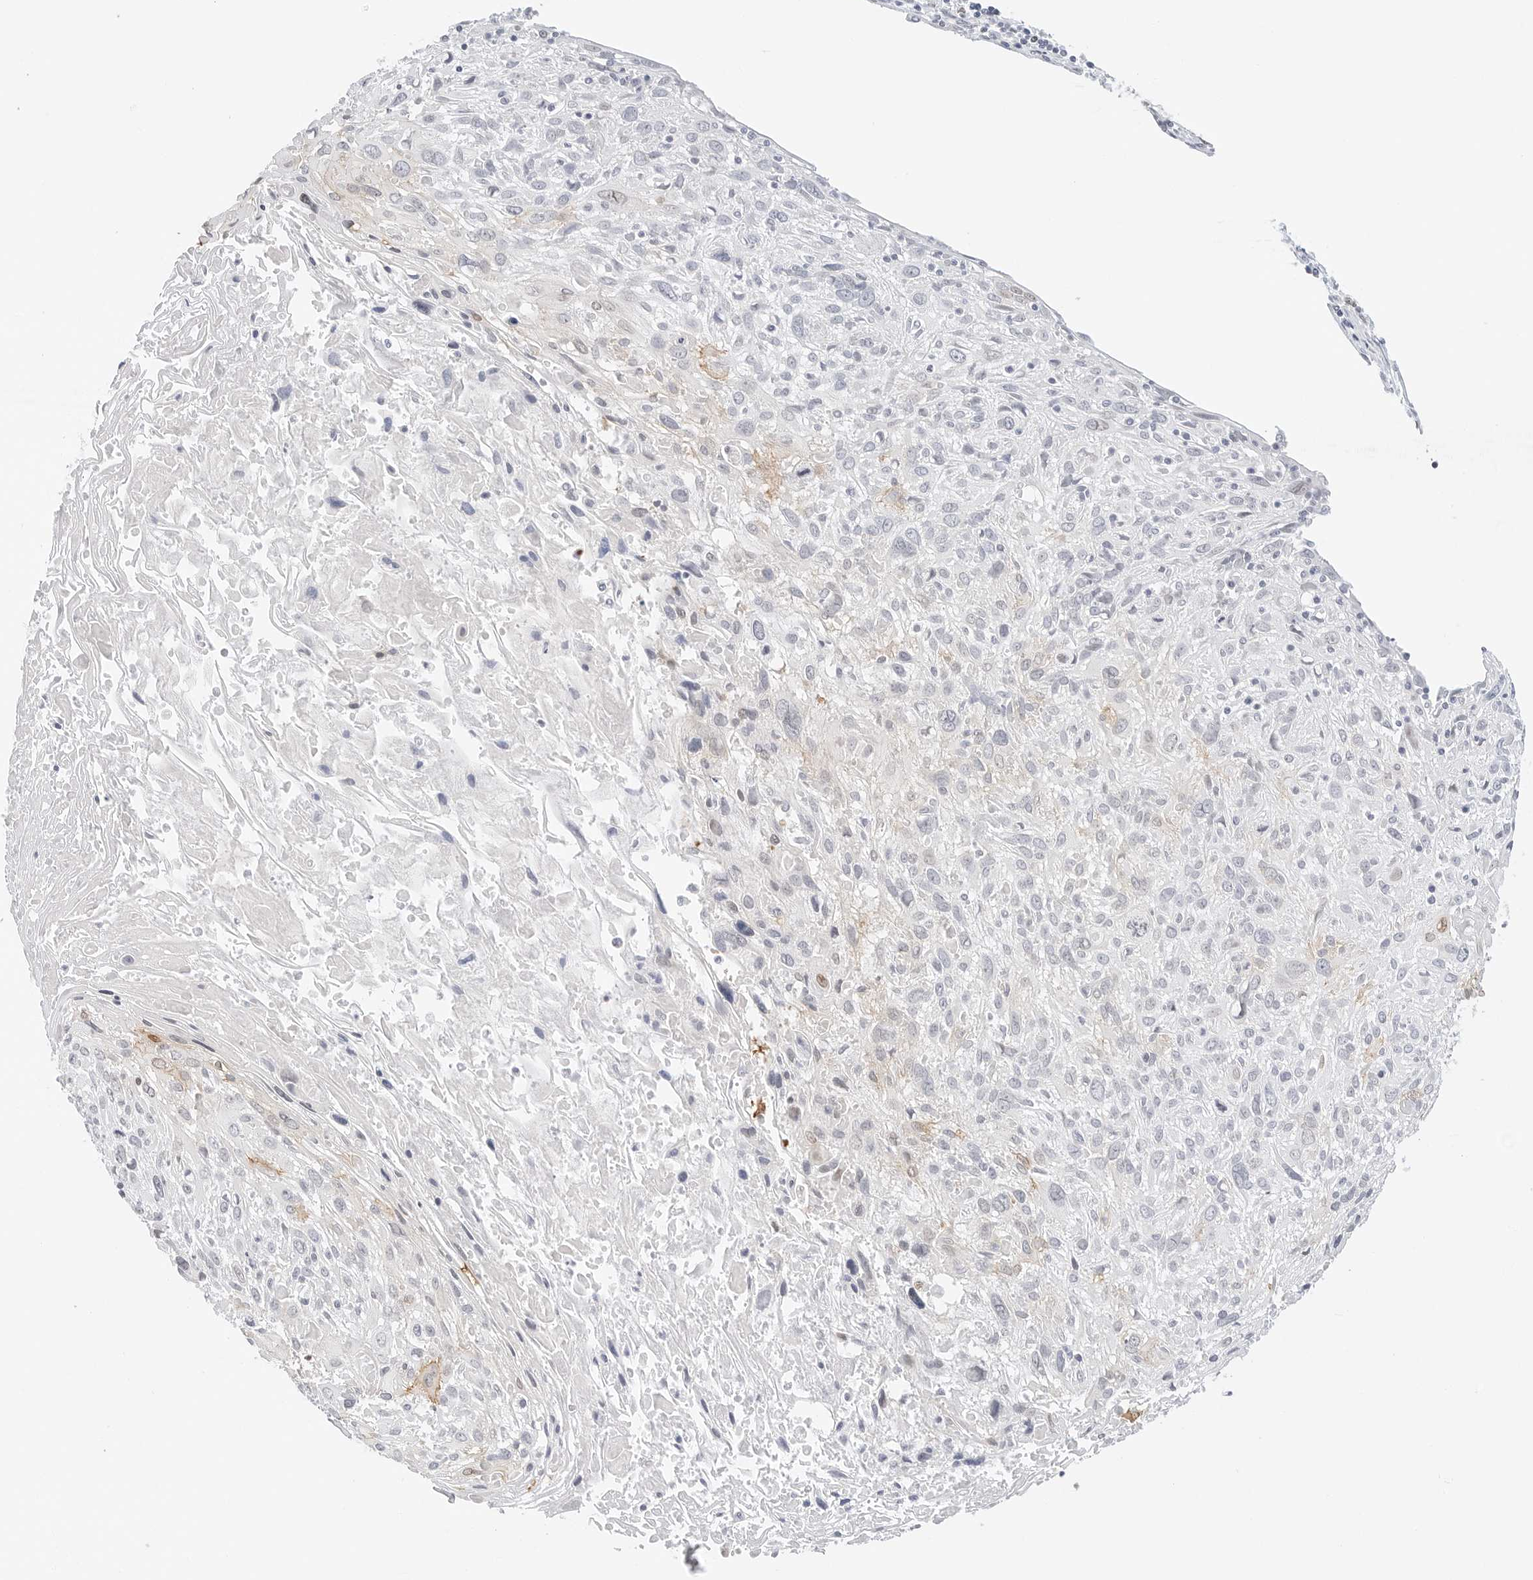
{"staining": {"intensity": "negative", "quantity": "none", "location": "none"}, "tissue": "cervical cancer", "cell_type": "Tumor cells", "image_type": "cancer", "snomed": [{"axis": "morphology", "description": "Squamous cell carcinoma, NOS"}, {"axis": "topography", "description": "Cervix"}], "caption": "Immunohistochemistry histopathology image of neoplastic tissue: cervical squamous cell carcinoma stained with DAB (3,3'-diaminobenzidine) reveals no significant protein expression in tumor cells.", "gene": "SPIDR", "patient": {"sex": "female", "age": 51}}